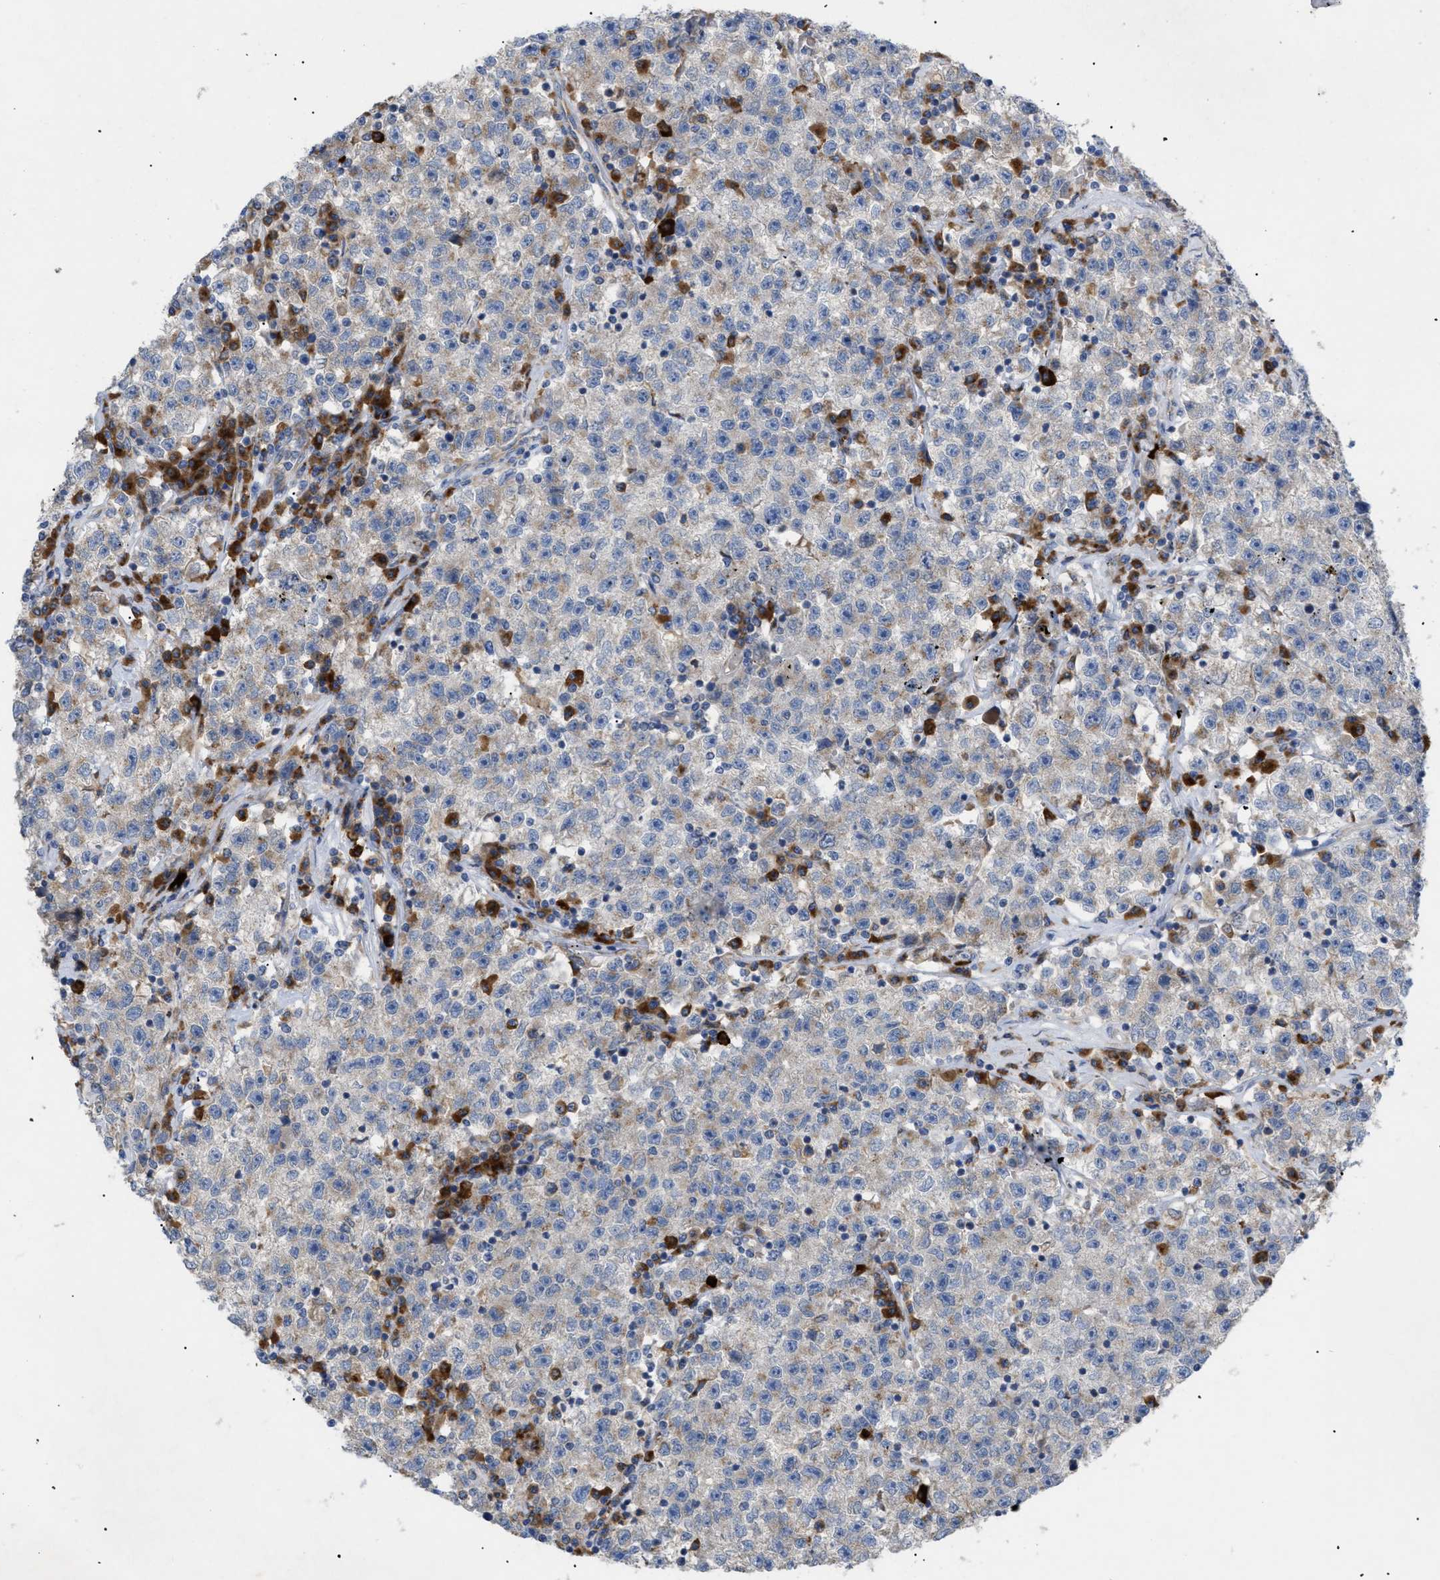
{"staining": {"intensity": "weak", "quantity": "<25%", "location": "cytoplasmic/membranous"}, "tissue": "testis cancer", "cell_type": "Tumor cells", "image_type": "cancer", "snomed": [{"axis": "morphology", "description": "Seminoma, NOS"}, {"axis": "topography", "description": "Testis"}], "caption": "DAB (3,3'-diaminobenzidine) immunohistochemical staining of human testis seminoma shows no significant staining in tumor cells.", "gene": "SLC50A1", "patient": {"sex": "male", "age": 22}}